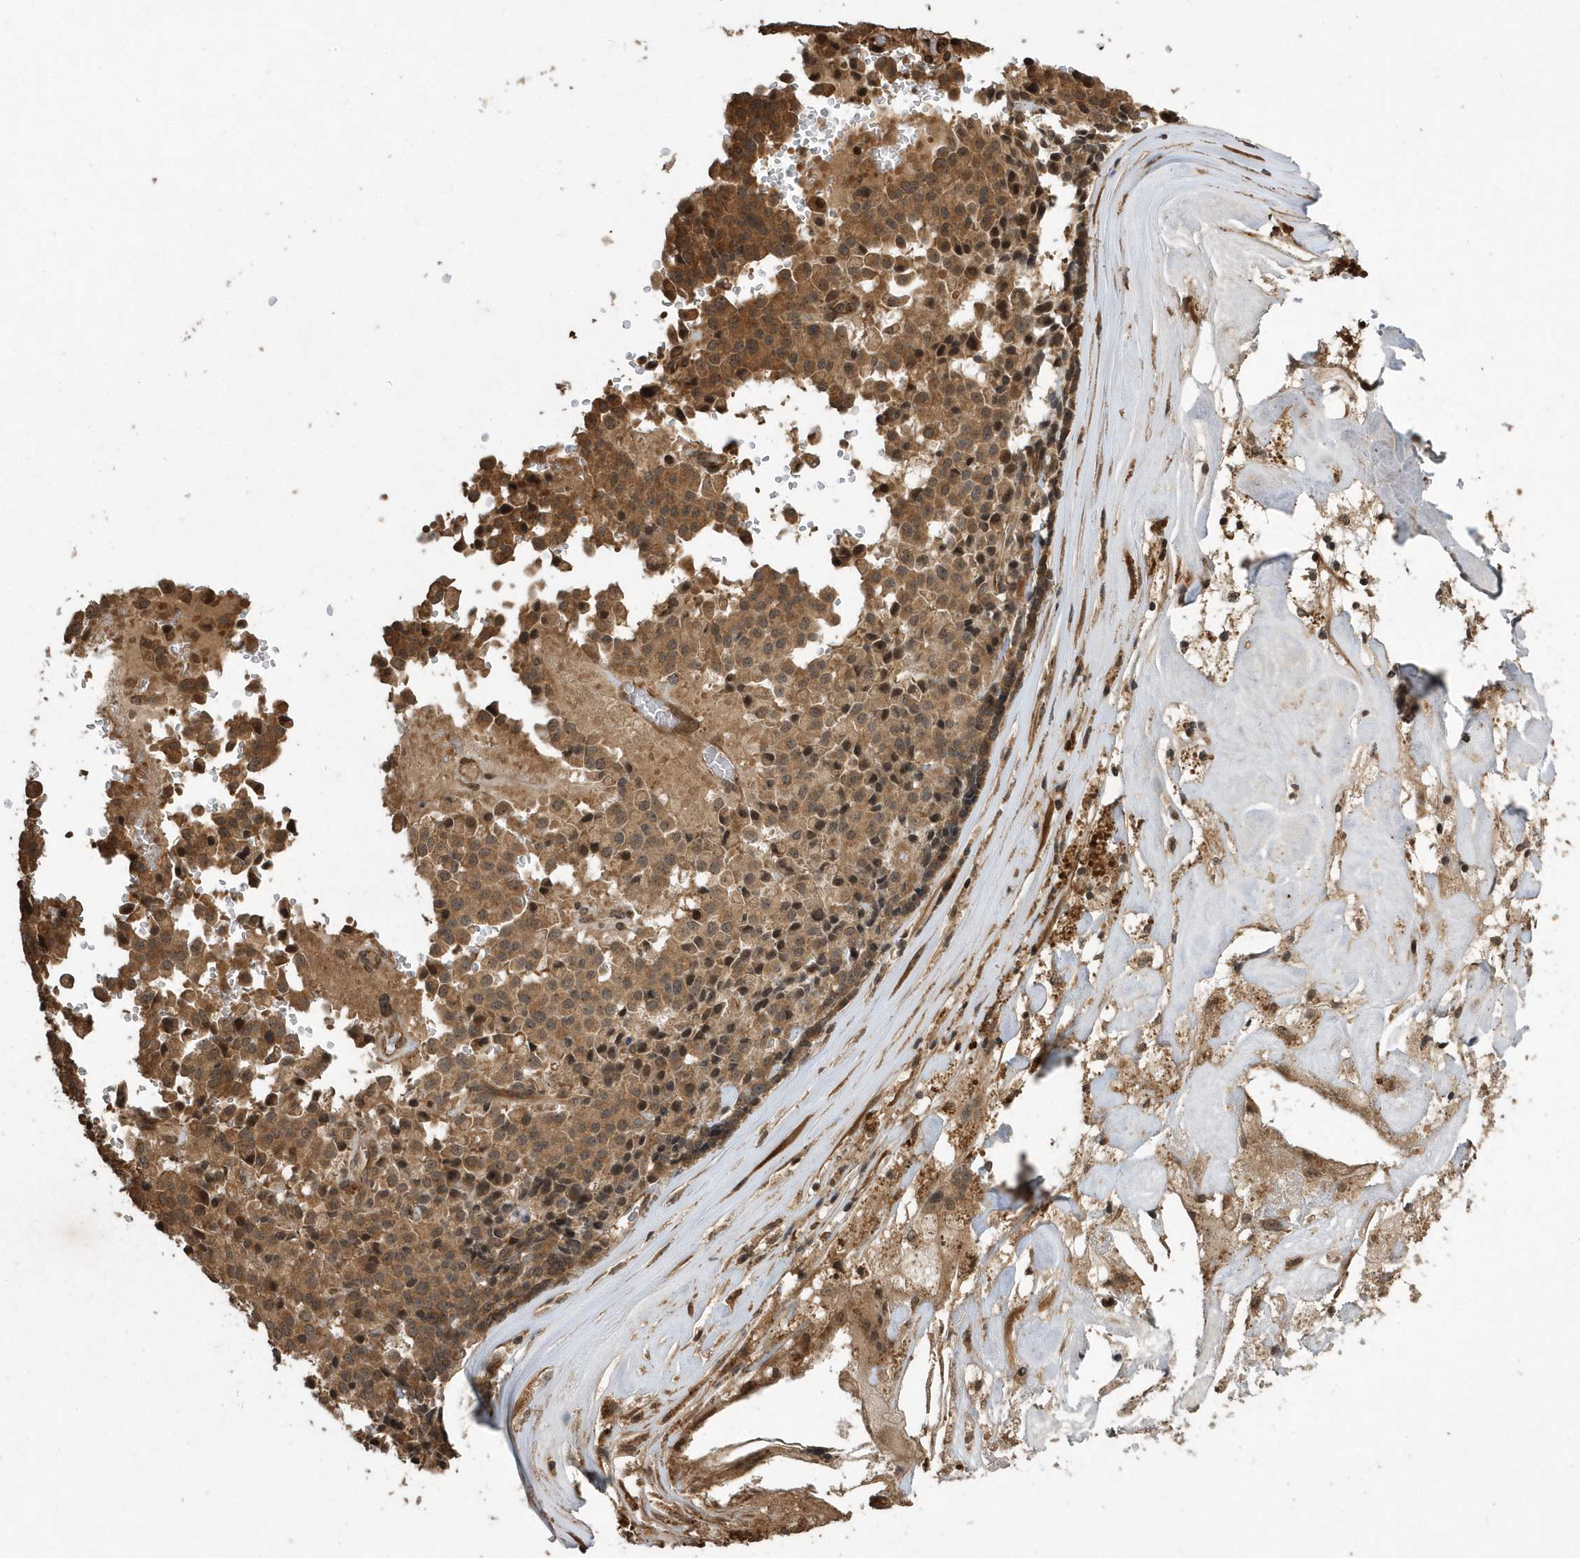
{"staining": {"intensity": "moderate", "quantity": ">75%", "location": "cytoplasmic/membranous"}, "tissue": "pancreatic cancer", "cell_type": "Tumor cells", "image_type": "cancer", "snomed": [{"axis": "morphology", "description": "Adenocarcinoma, NOS"}, {"axis": "topography", "description": "Pancreas"}], "caption": "This photomicrograph demonstrates pancreatic cancer (adenocarcinoma) stained with immunohistochemistry to label a protein in brown. The cytoplasmic/membranous of tumor cells show moderate positivity for the protein. Nuclei are counter-stained blue.", "gene": "WASHC5", "patient": {"sex": "male", "age": 65}}